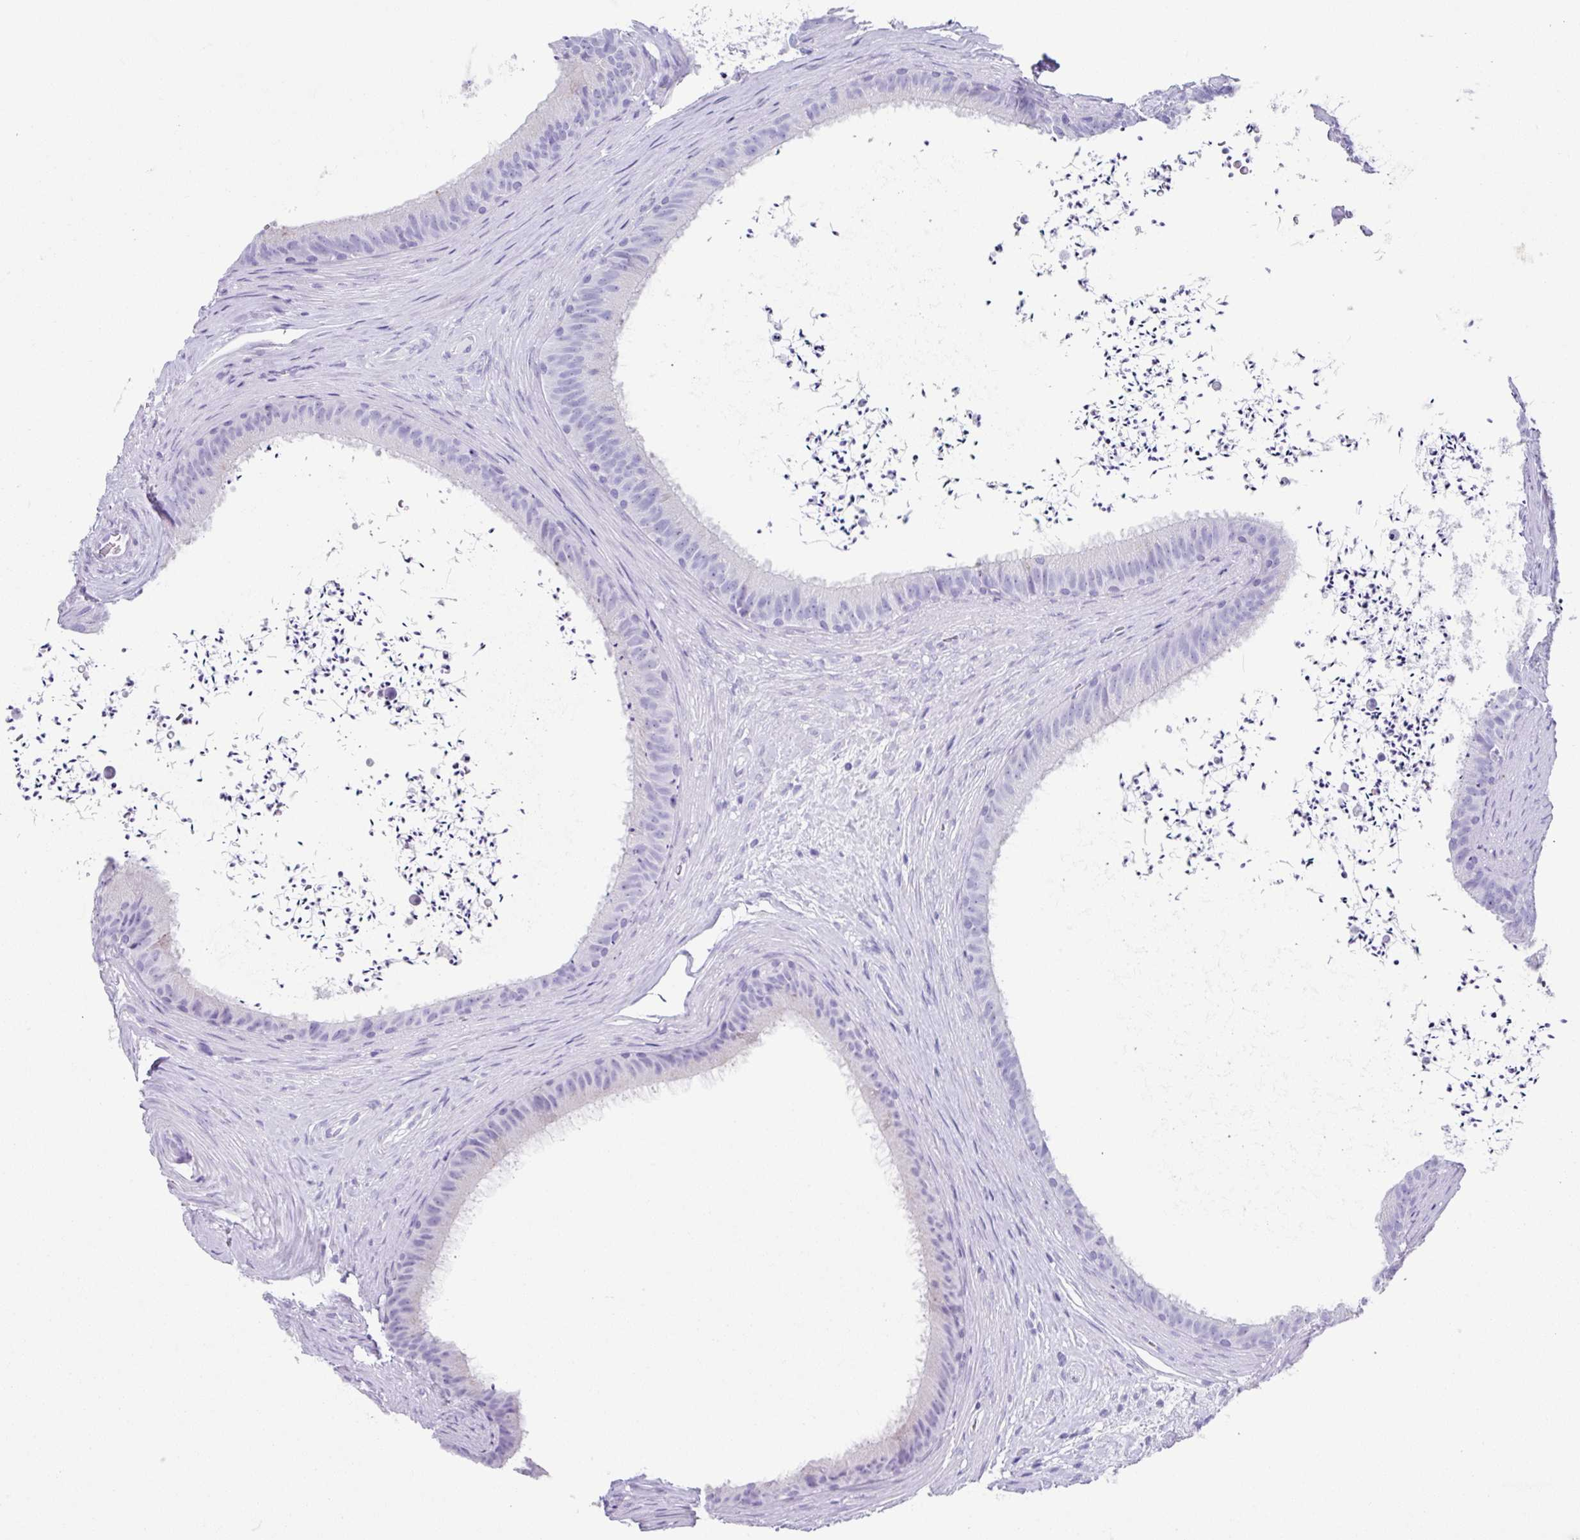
{"staining": {"intensity": "negative", "quantity": "none", "location": "none"}, "tissue": "epididymis", "cell_type": "Glandular cells", "image_type": "normal", "snomed": [{"axis": "morphology", "description": "Normal tissue, NOS"}, {"axis": "topography", "description": "Testis"}, {"axis": "topography", "description": "Epididymis"}], "caption": "Glandular cells are negative for protein expression in unremarkable human epididymis. (DAB (3,3'-diaminobenzidine) immunohistochemistry (IHC), high magnification).", "gene": "ZG16", "patient": {"sex": "male", "age": 41}}